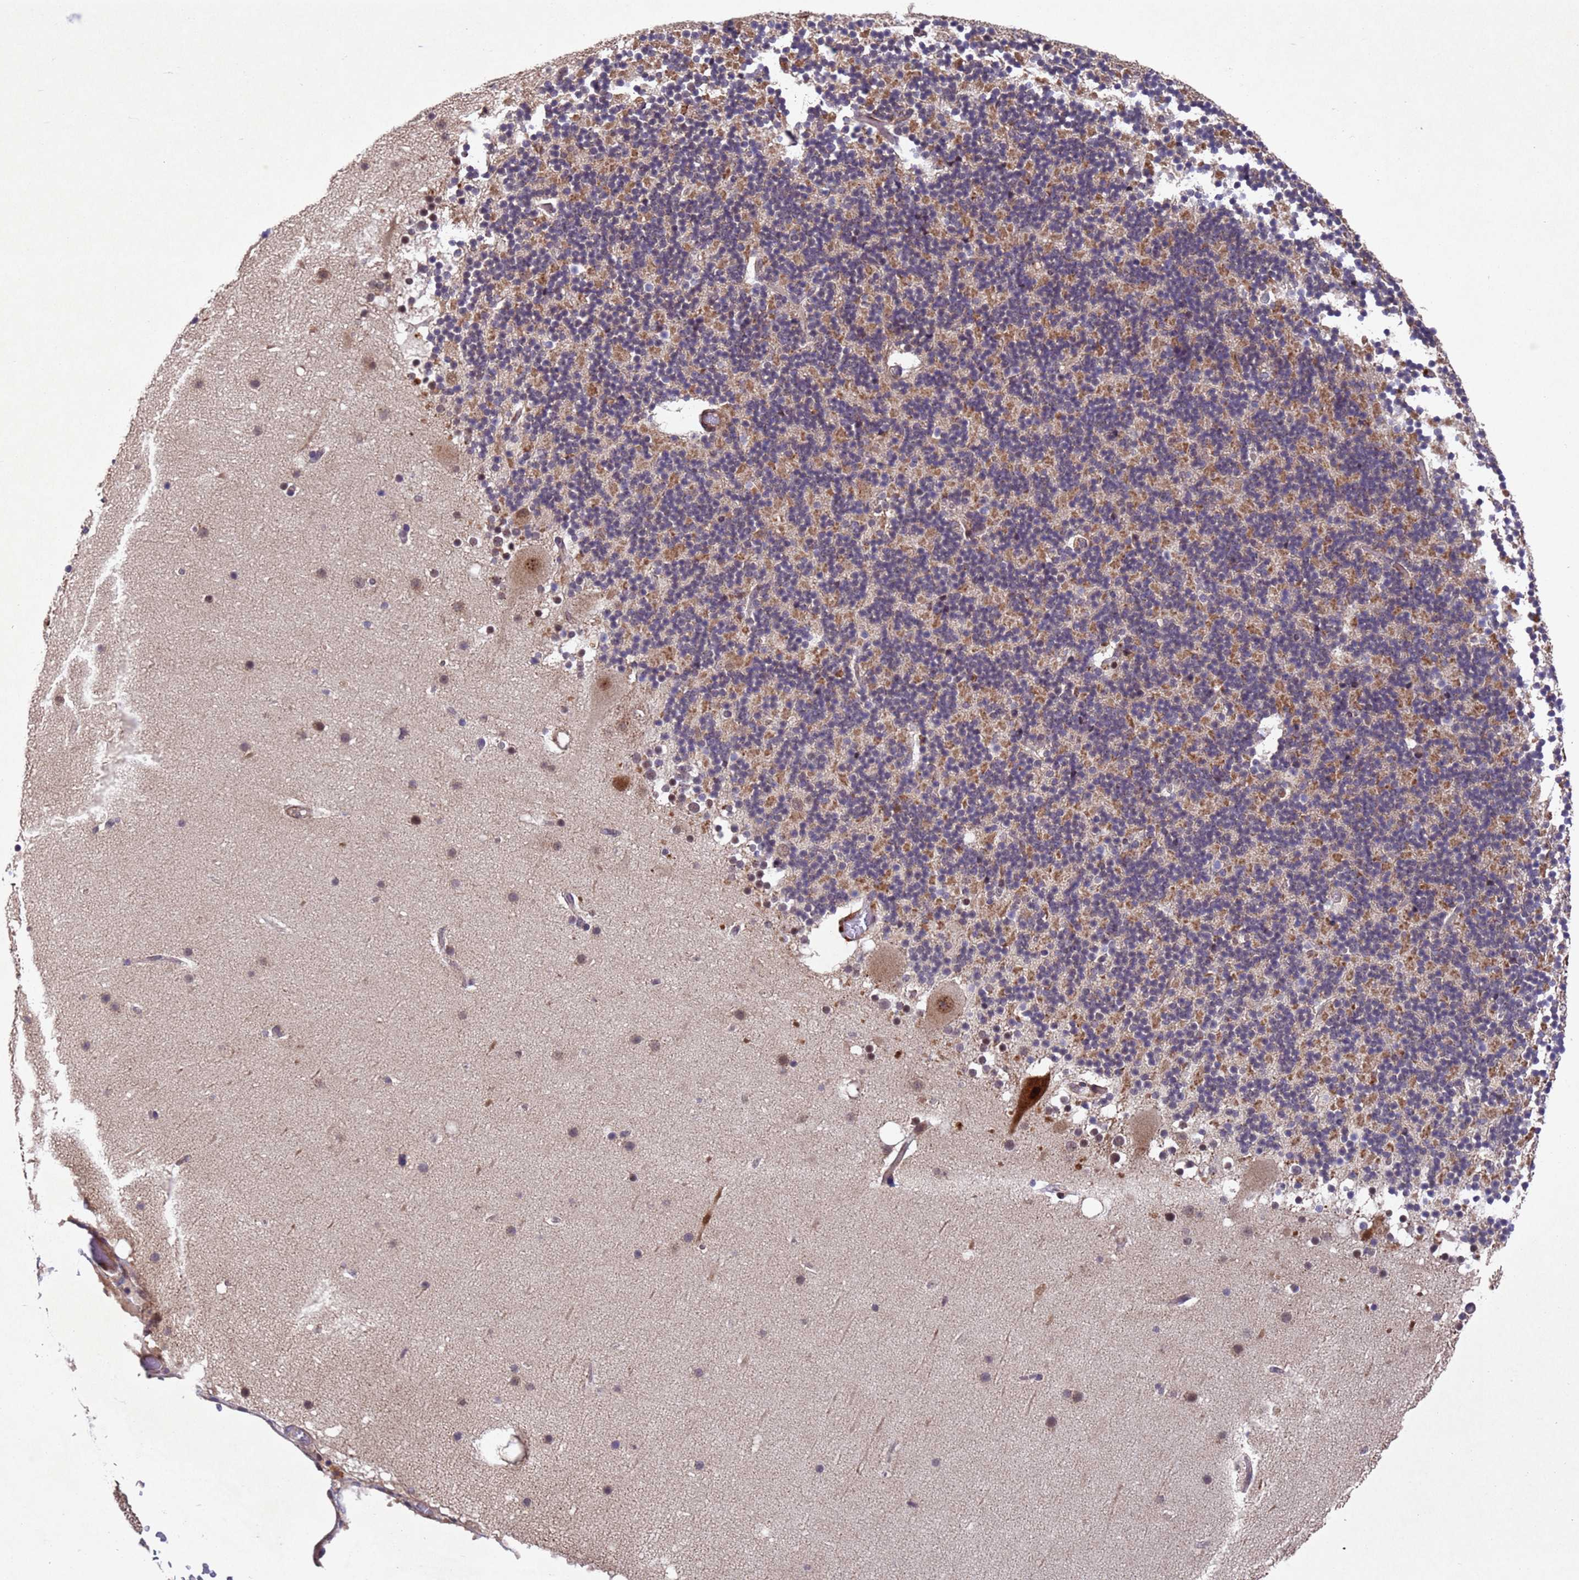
{"staining": {"intensity": "moderate", "quantity": "25%-75%", "location": "cytoplasmic/membranous"}, "tissue": "cerebellum", "cell_type": "Cells in granular layer", "image_type": "normal", "snomed": [{"axis": "morphology", "description": "Normal tissue, NOS"}, {"axis": "topography", "description": "Cerebellum"}], "caption": "Protein expression analysis of benign cerebellum demonstrates moderate cytoplasmic/membranous positivity in about 25%-75% of cells in granular layer. The staining is performed using DAB brown chromogen to label protein expression. The nuclei are counter-stained blue using hematoxylin.", "gene": "TBK1", "patient": {"sex": "male", "age": 57}}